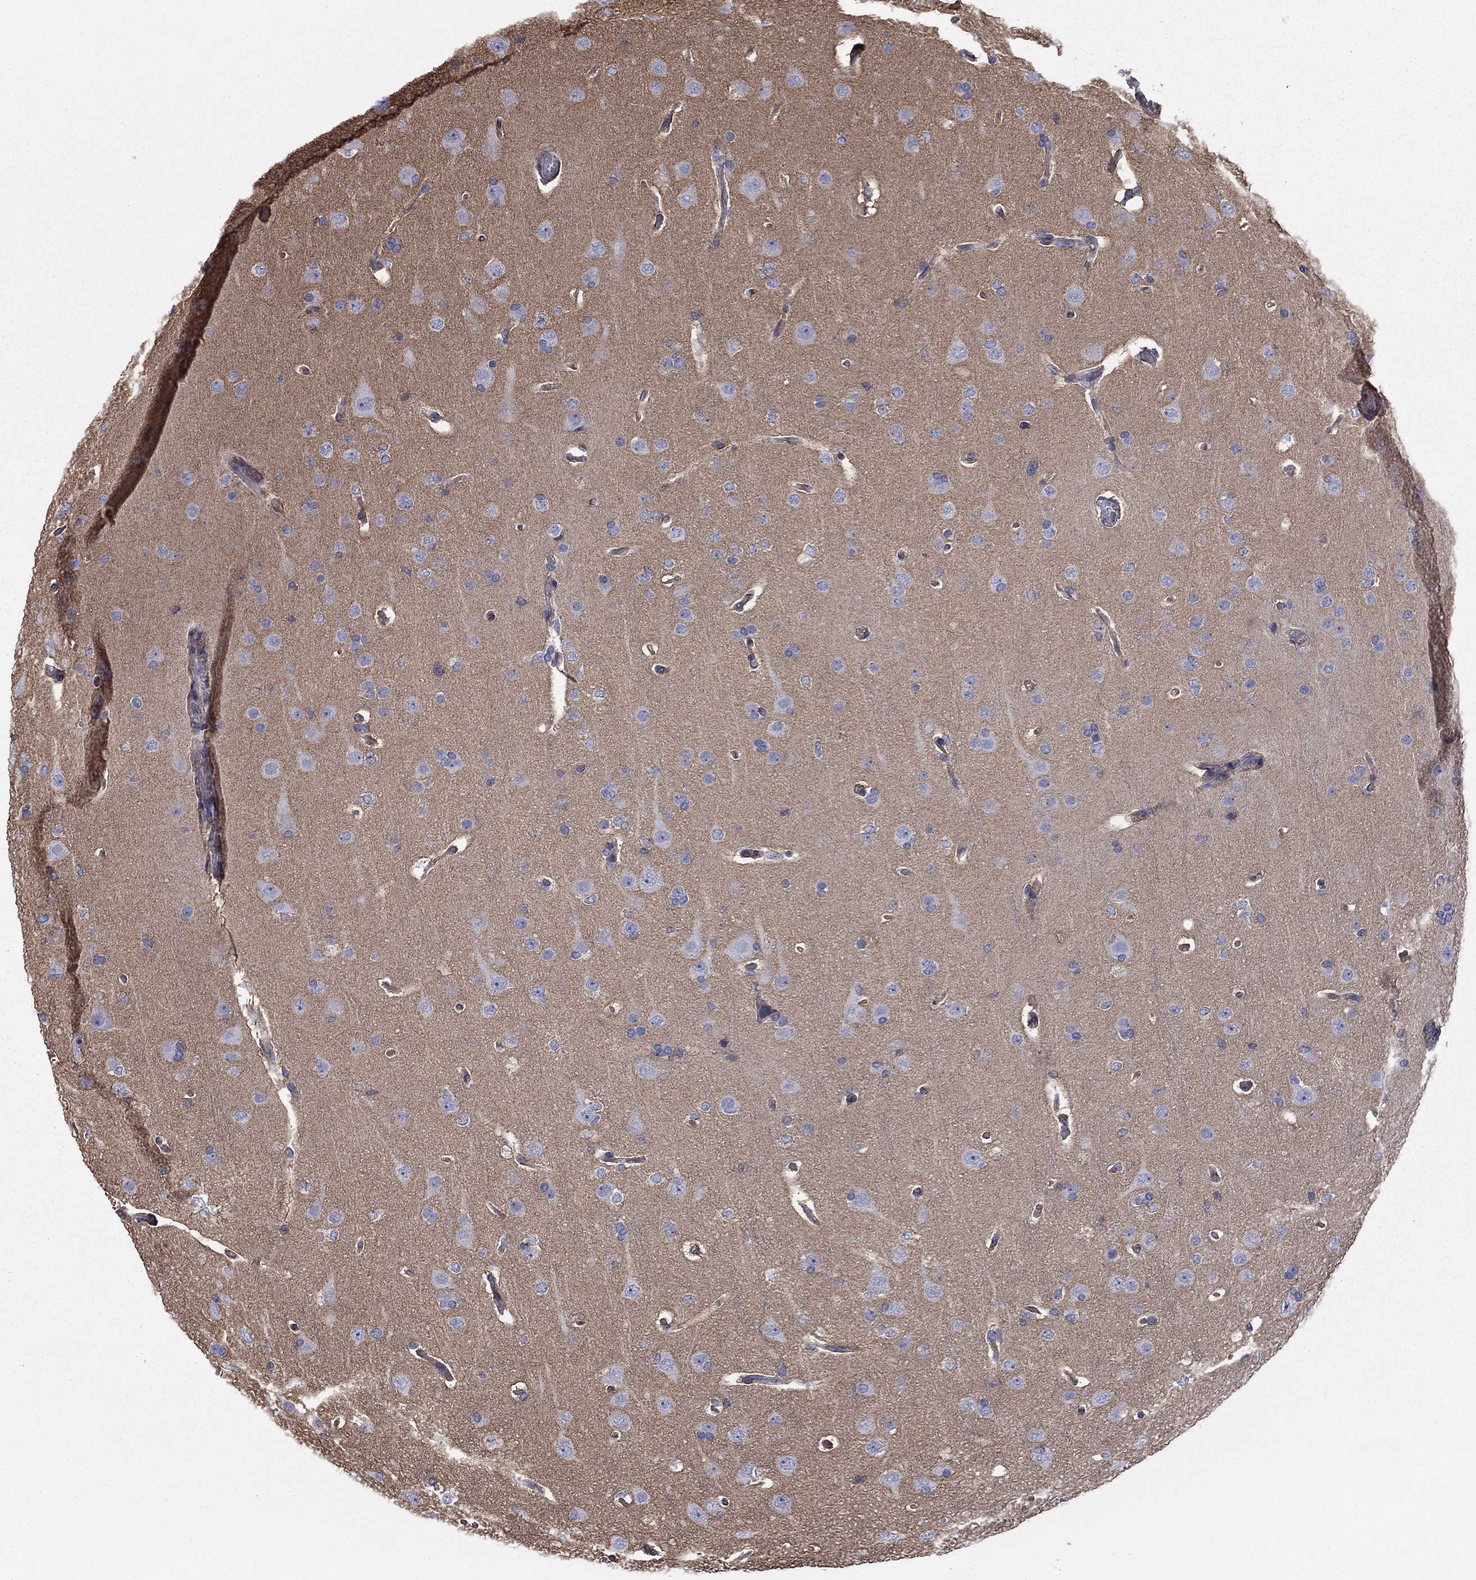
{"staining": {"intensity": "negative", "quantity": "none", "location": "none"}, "tissue": "glioma", "cell_type": "Tumor cells", "image_type": "cancer", "snomed": [{"axis": "morphology", "description": "Glioma, malignant, Low grade"}, {"axis": "topography", "description": "Brain"}], "caption": "High power microscopy image of an IHC micrograph of malignant glioma (low-grade), revealing no significant staining in tumor cells. (Stains: DAB (3,3'-diaminobenzidine) IHC with hematoxylin counter stain, Microscopy: brightfield microscopy at high magnification).", "gene": "TCHH", "patient": {"sex": "male", "age": 41}}